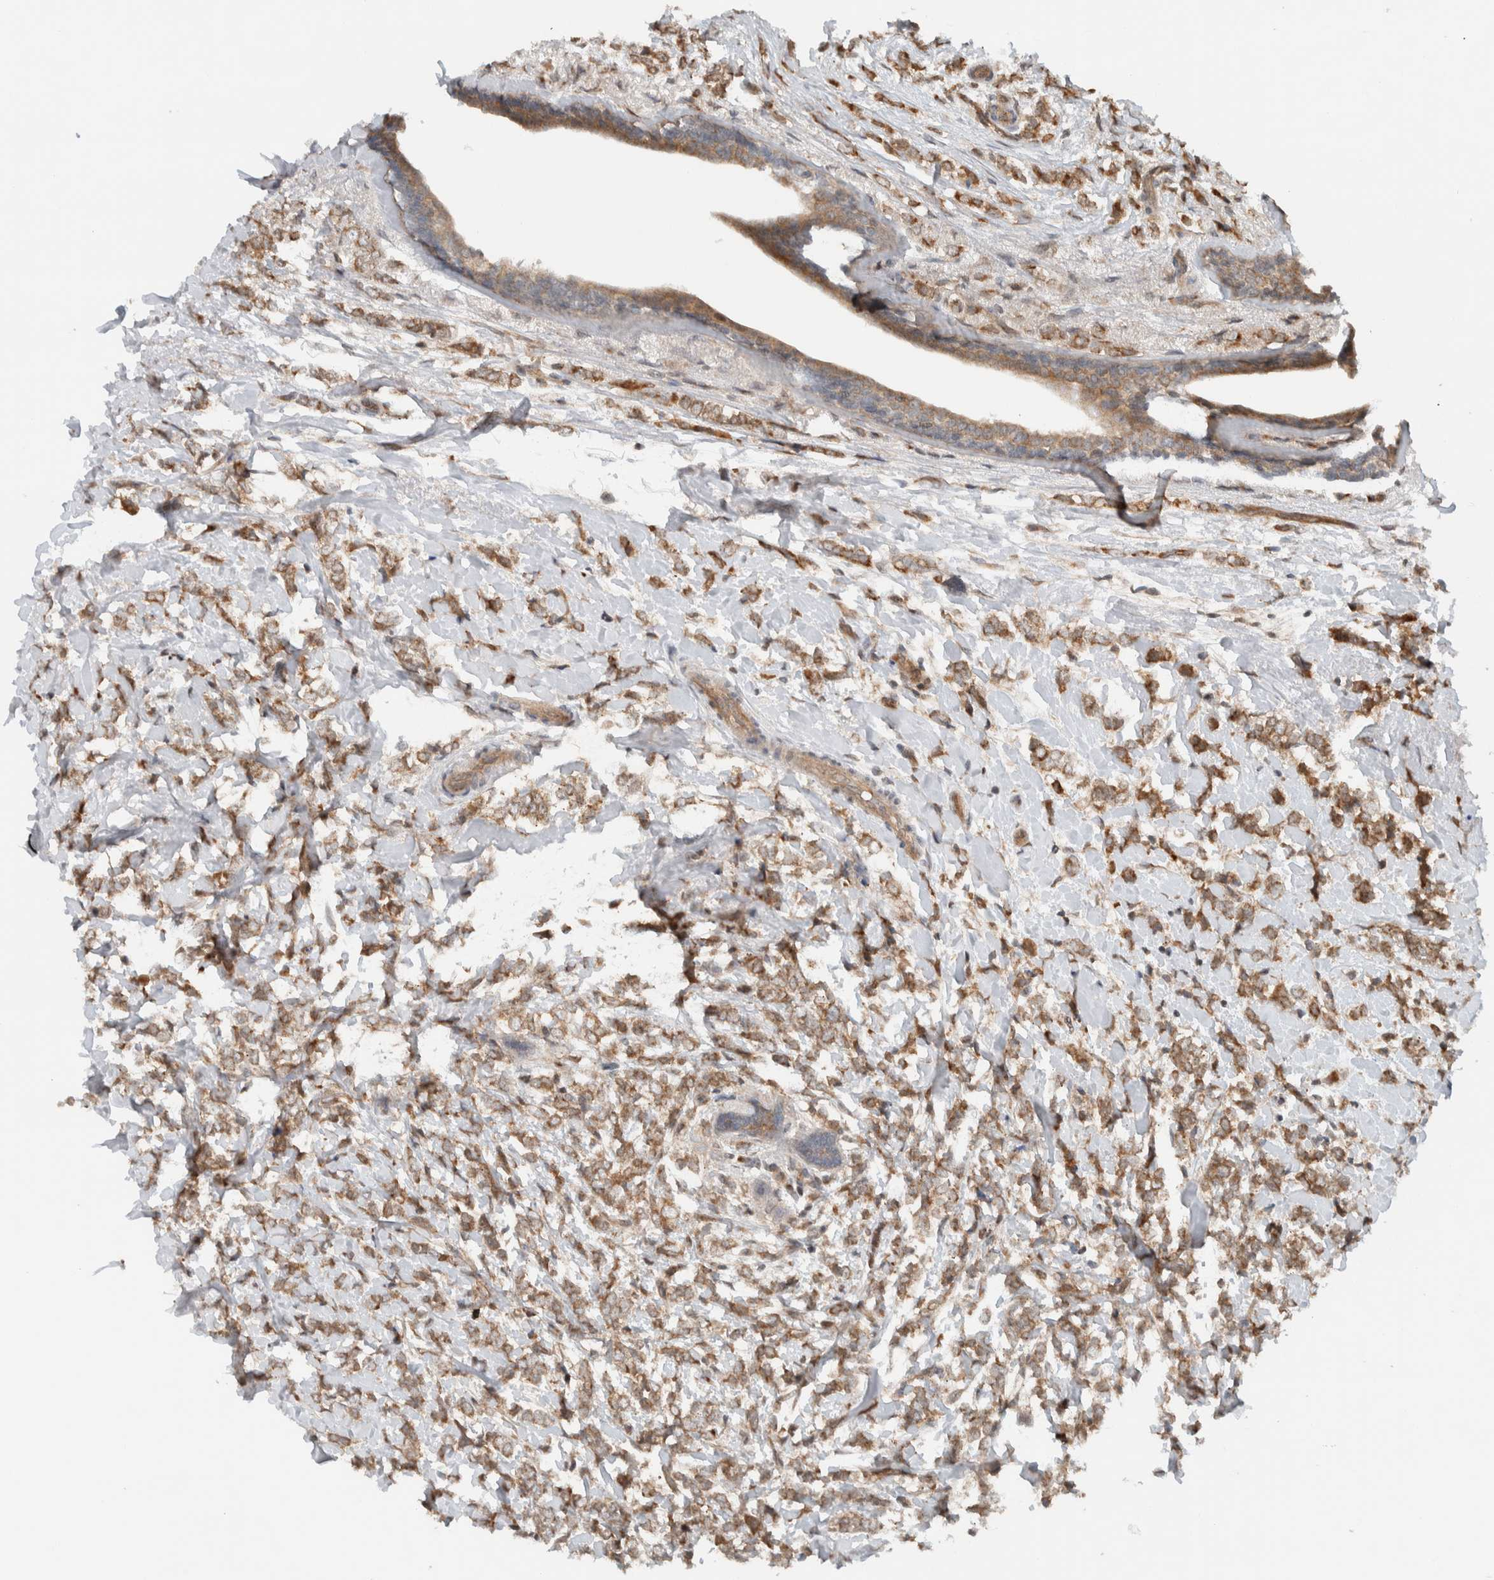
{"staining": {"intensity": "moderate", "quantity": ">75%", "location": "cytoplasmic/membranous"}, "tissue": "breast cancer", "cell_type": "Tumor cells", "image_type": "cancer", "snomed": [{"axis": "morphology", "description": "Normal tissue, NOS"}, {"axis": "morphology", "description": "Lobular carcinoma"}, {"axis": "topography", "description": "Breast"}], "caption": "Protein staining by immunohistochemistry displays moderate cytoplasmic/membranous expression in approximately >75% of tumor cells in lobular carcinoma (breast). Using DAB (3,3'-diaminobenzidine) (brown) and hematoxylin (blue) stains, captured at high magnification using brightfield microscopy.", "gene": "KLHL6", "patient": {"sex": "female", "age": 47}}